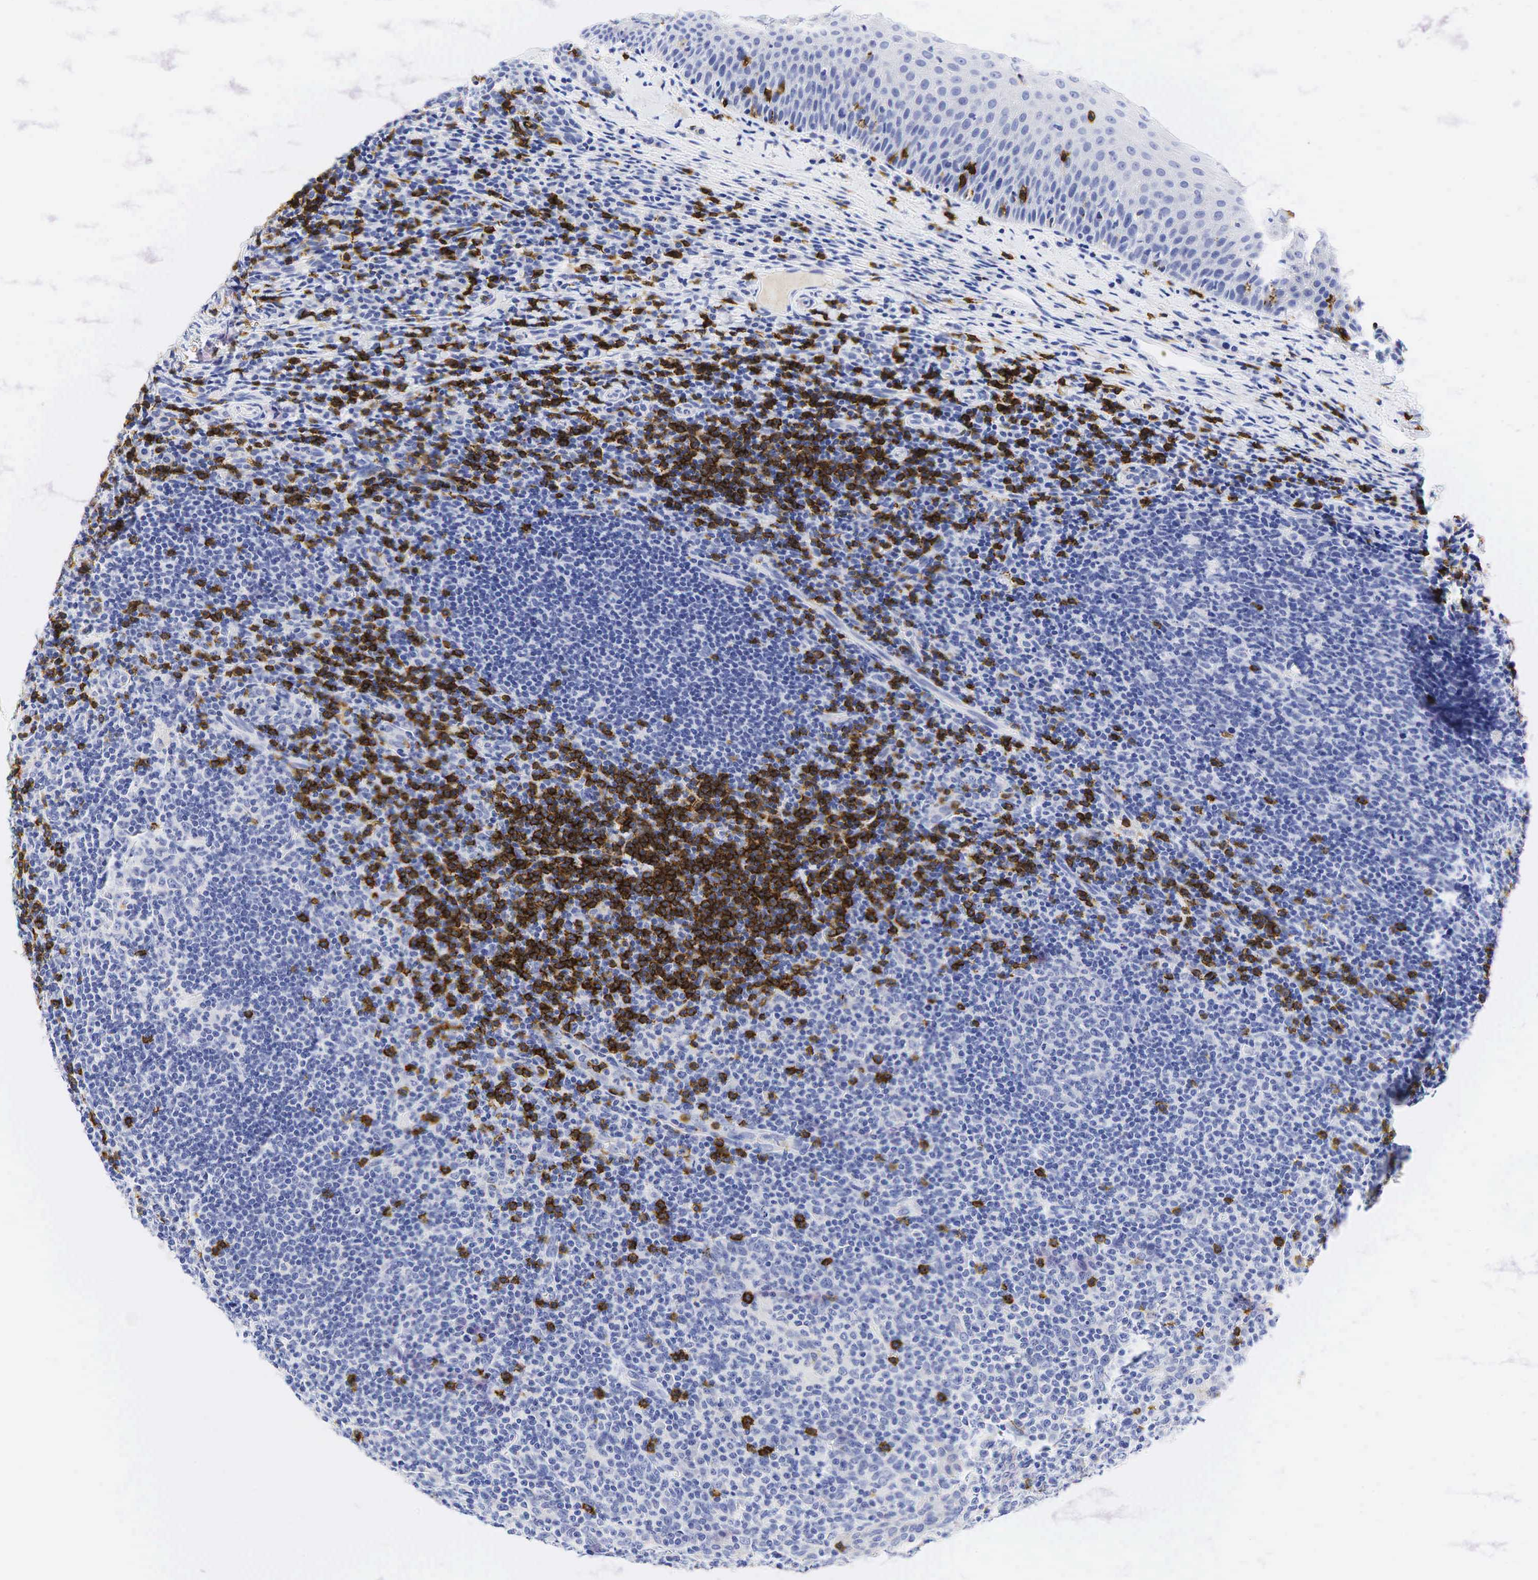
{"staining": {"intensity": "strong", "quantity": "<25%", "location": "cytoplasmic/membranous,nuclear"}, "tissue": "tonsil", "cell_type": "Germinal center cells", "image_type": "normal", "snomed": [{"axis": "morphology", "description": "Normal tissue, NOS"}, {"axis": "topography", "description": "Tonsil"}], "caption": "Protein expression analysis of benign tonsil demonstrates strong cytoplasmic/membranous,nuclear staining in approximately <25% of germinal center cells.", "gene": "CD8A", "patient": {"sex": "male", "age": 6}}